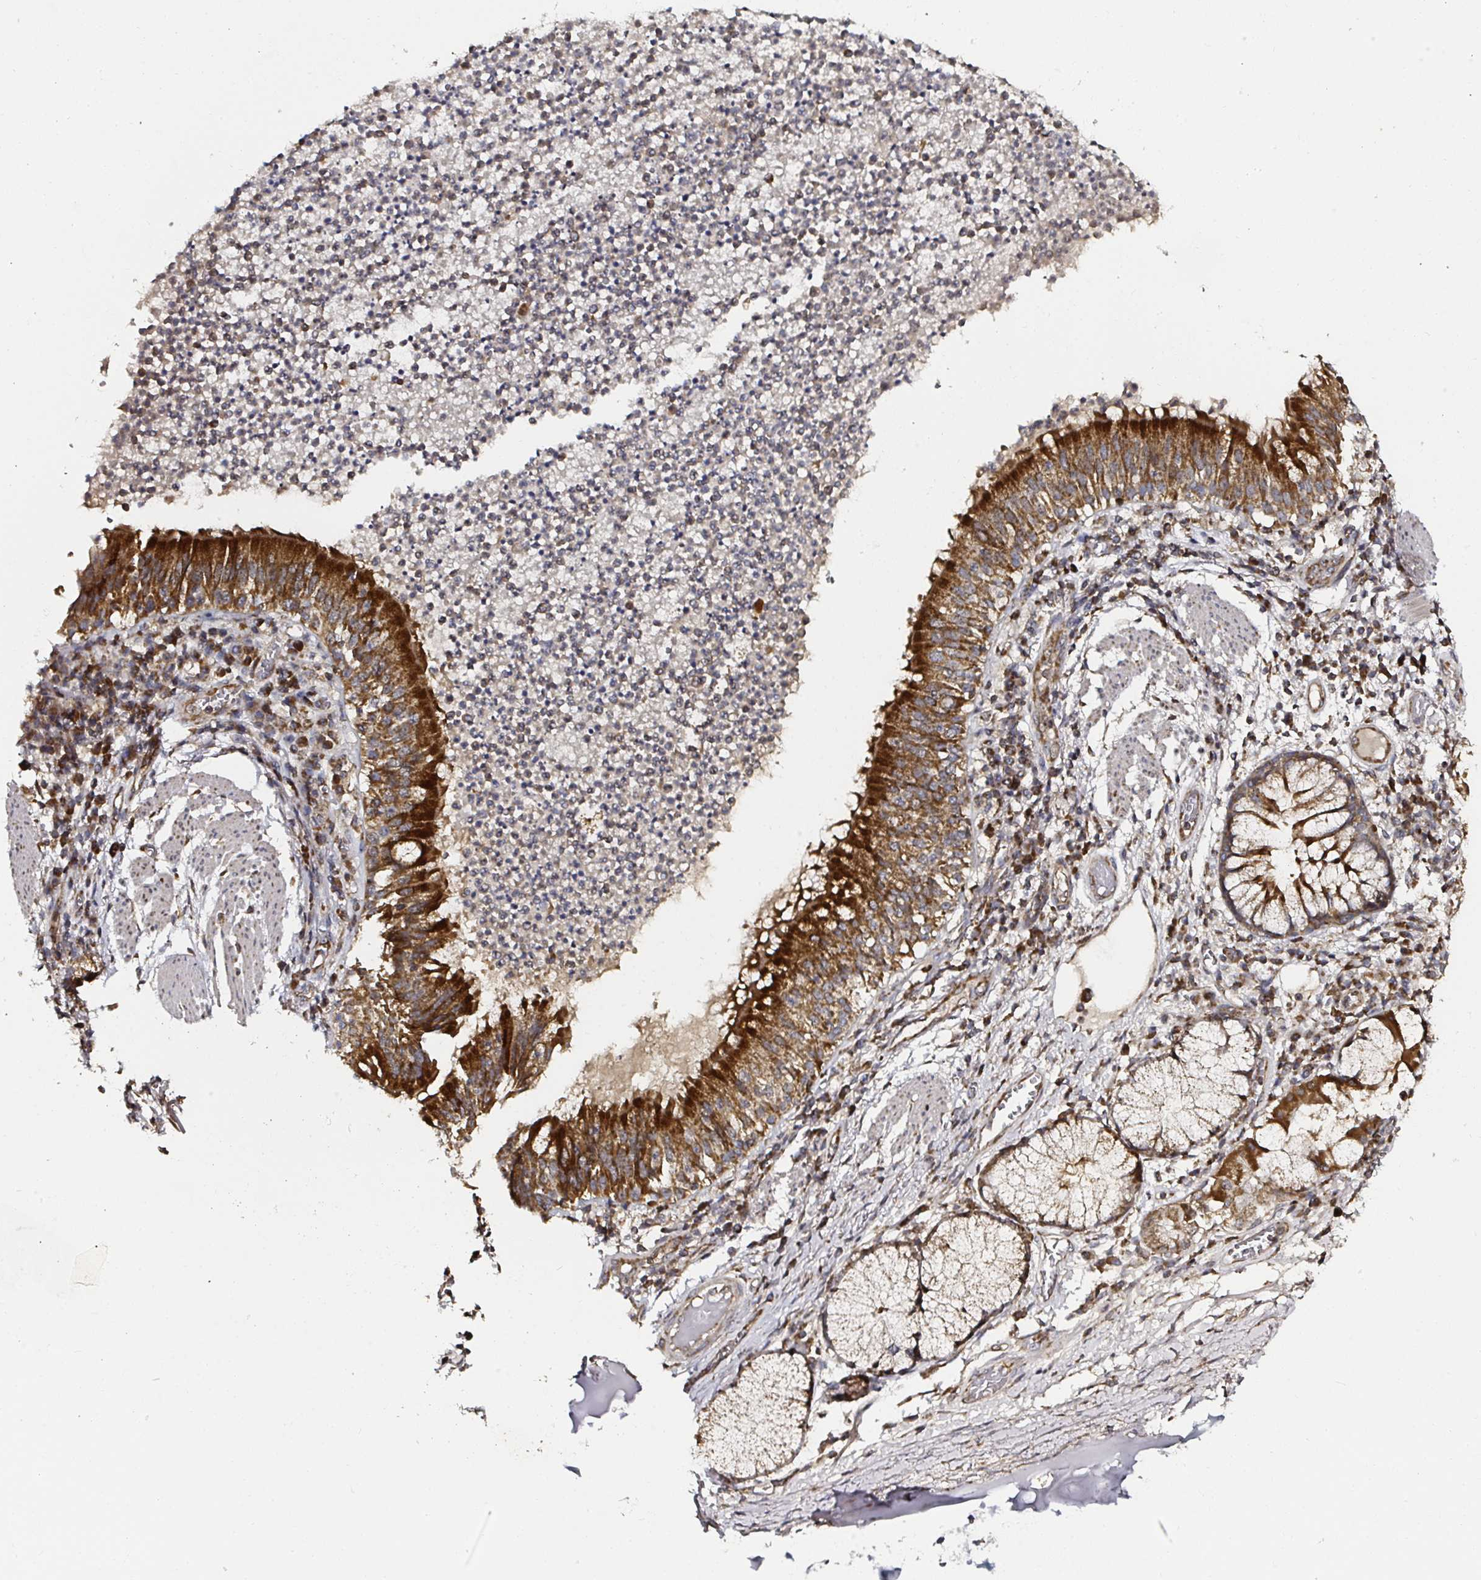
{"staining": {"intensity": "strong", "quantity": ">75%", "location": "cytoplasmic/membranous"}, "tissue": "bronchus", "cell_type": "Respiratory epithelial cells", "image_type": "normal", "snomed": [{"axis": "morphology", "description": "Normal tissue, NOS"}, {"axis": "topography", "description": "Lymph node"}, {"axis": "topography", "description": "Bronchus"}], "caption": "Protein expression analysis of benign human bronchus reveals strong cytoplasmic/membranous expression in approximately >75% of respiratory epithelial cells.", "gene": "ATAD3A", "patient": {"sex": "male", "age": 56}}